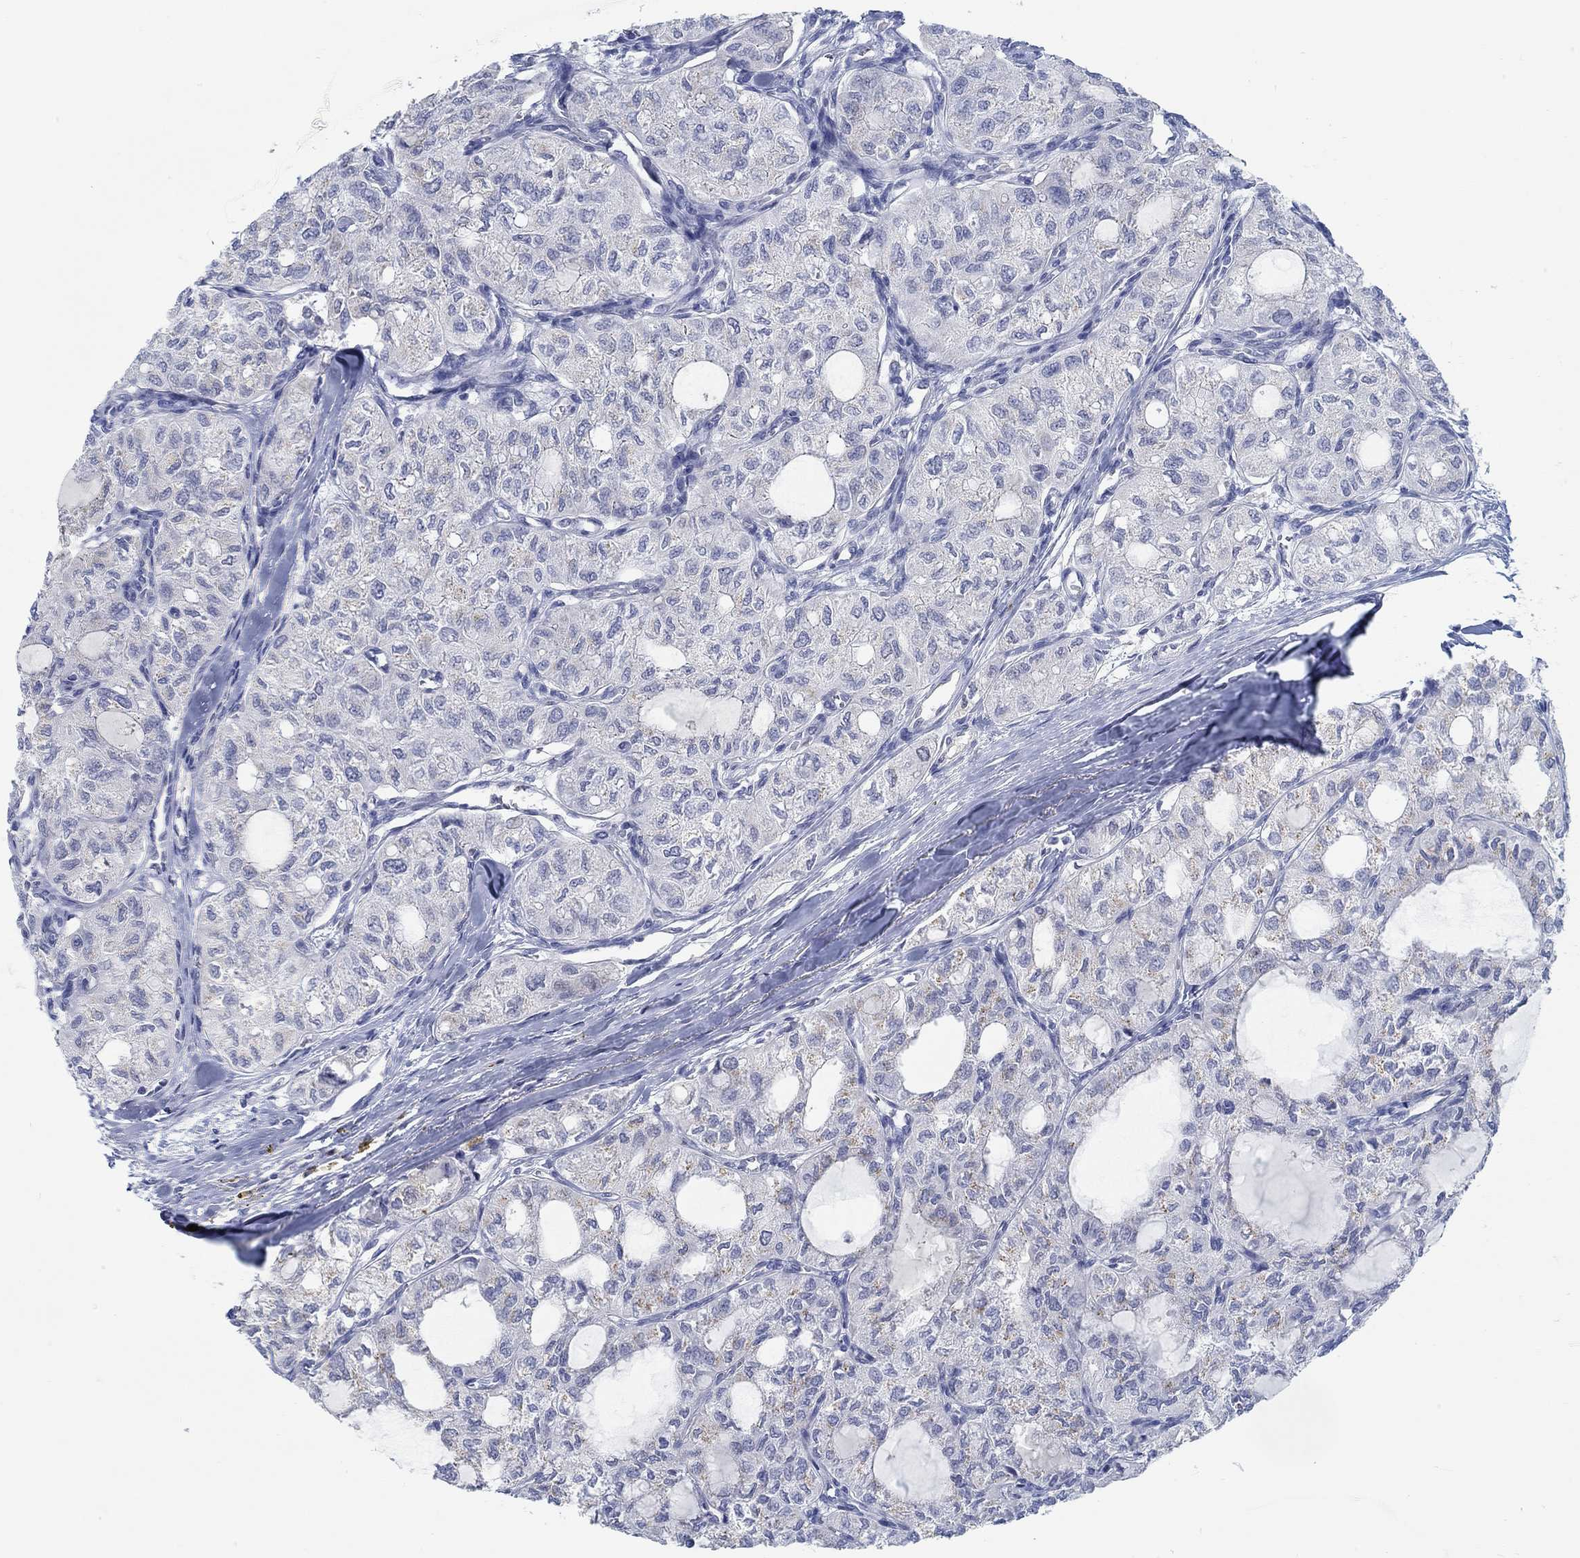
{"staining": {"intensity": "weak", "quantity": "<25%", "location": "cytoplasmic/membranous"}, "tissue": "thyroid cancer", "cell_type": "Tumor cells", "image_type": "cancer", "snomed": [{"axis": "morphology", "description": "Follicular adenoma carcinoma, NOS"}, {"axis": "topography", "description": "Thyroid gland"}], "caption": "There is no significant expression in tumor cells of thyroid cancer (follicular adenoma carcinoma). Nuclei are stained in blue.", "gene": "TEKT4", "patient": {"sex": "male", "age": 75}}